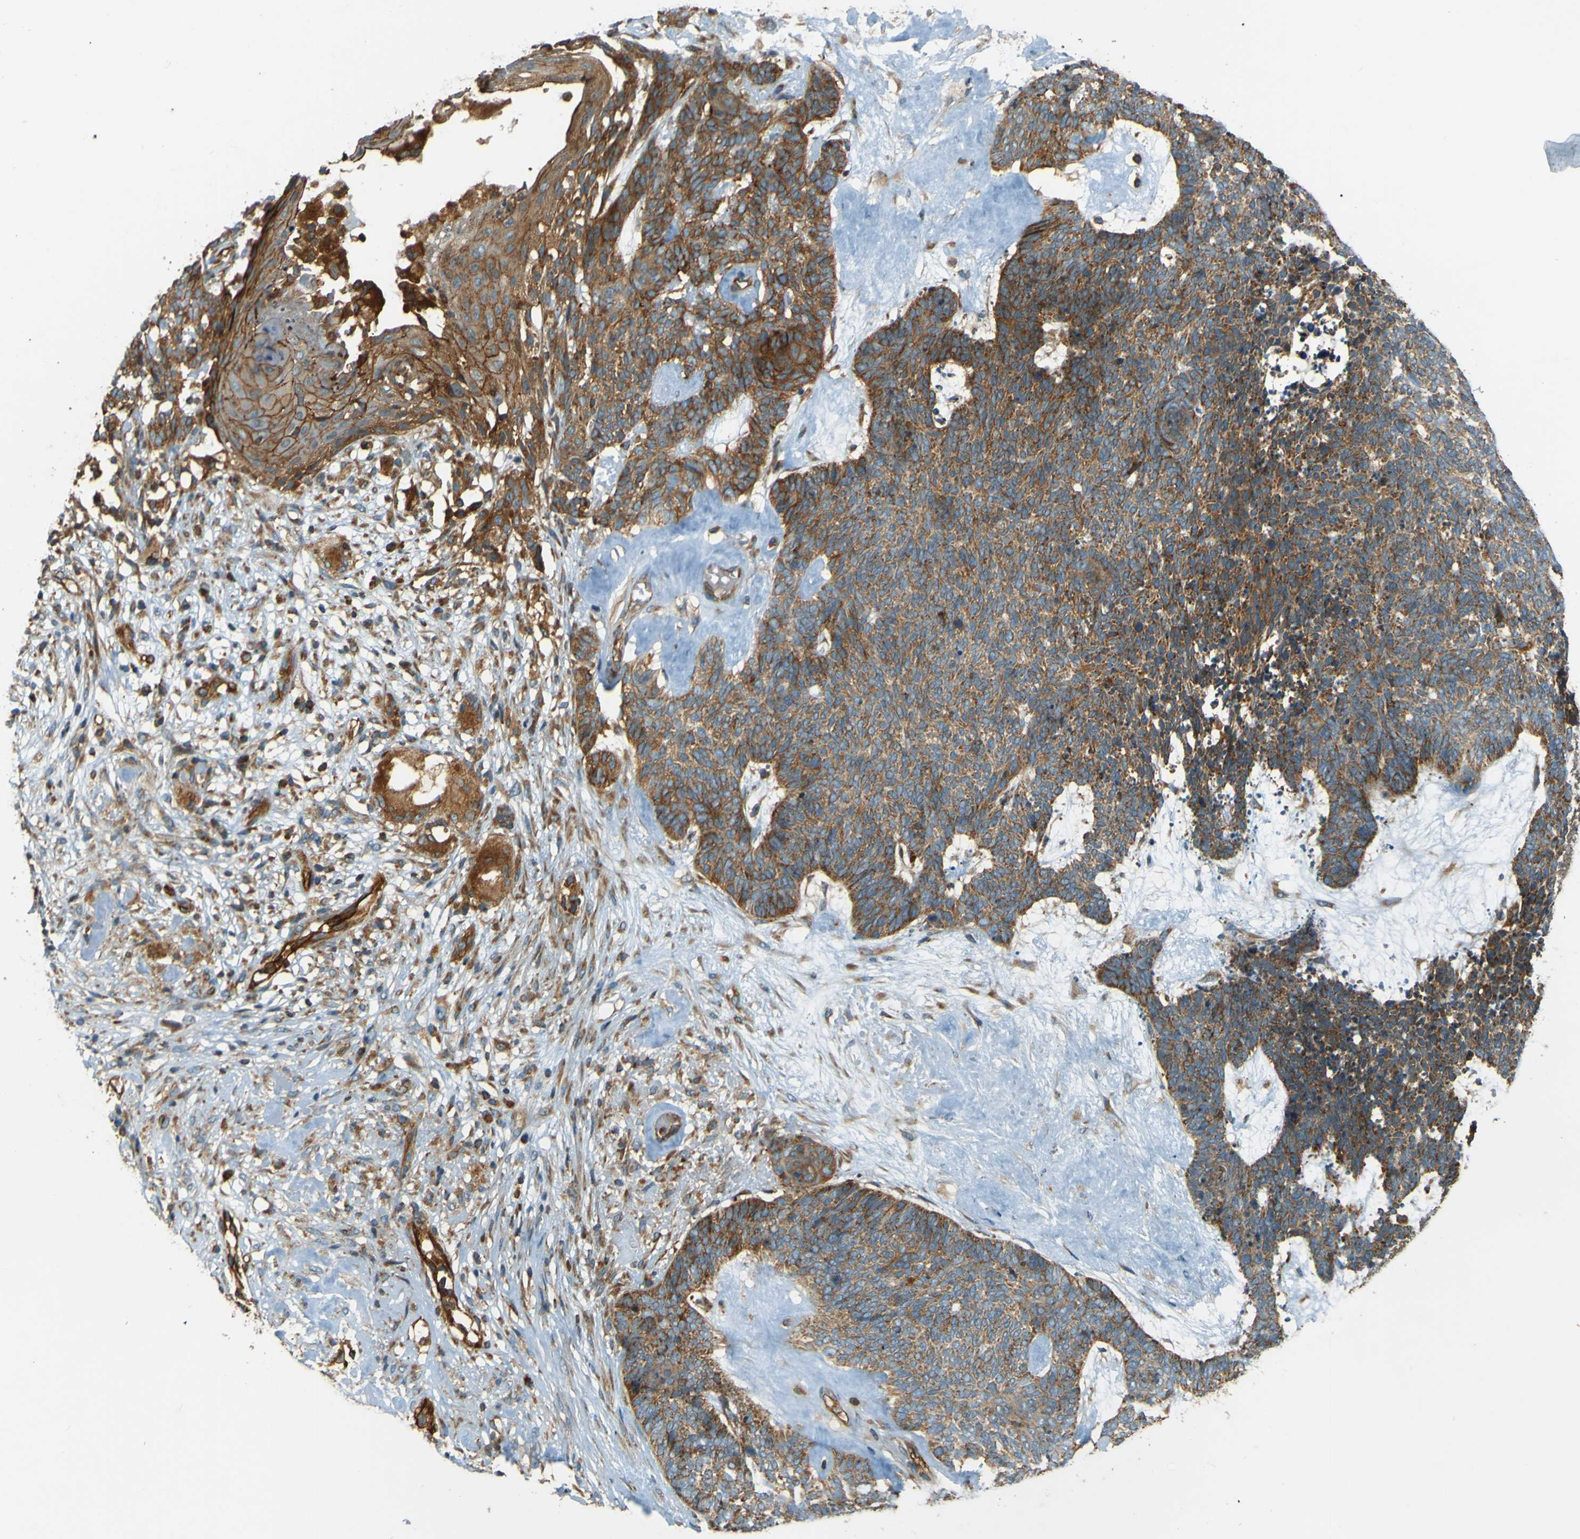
{"staining": {"intensity": "moderate", "quantity": ">75%", "location": "cytoplasmic/membranous"}, "tissue": "skin cancer", "cell_type": "Tumor cells", "image_type": "cancer", "snomed": [{"axis": "morphology", "description": "Basal cell carcinoma"}, {"axis": "topography", "description": "Skin"}], "caption": "Moderate cytoplasmic/membranous positivity is present in approximately >75% of tumor cells in skin cancer (basal cell carcinoma).", "gene": "DNAJC5", "patient": {"sex": "female", "age": 84}}